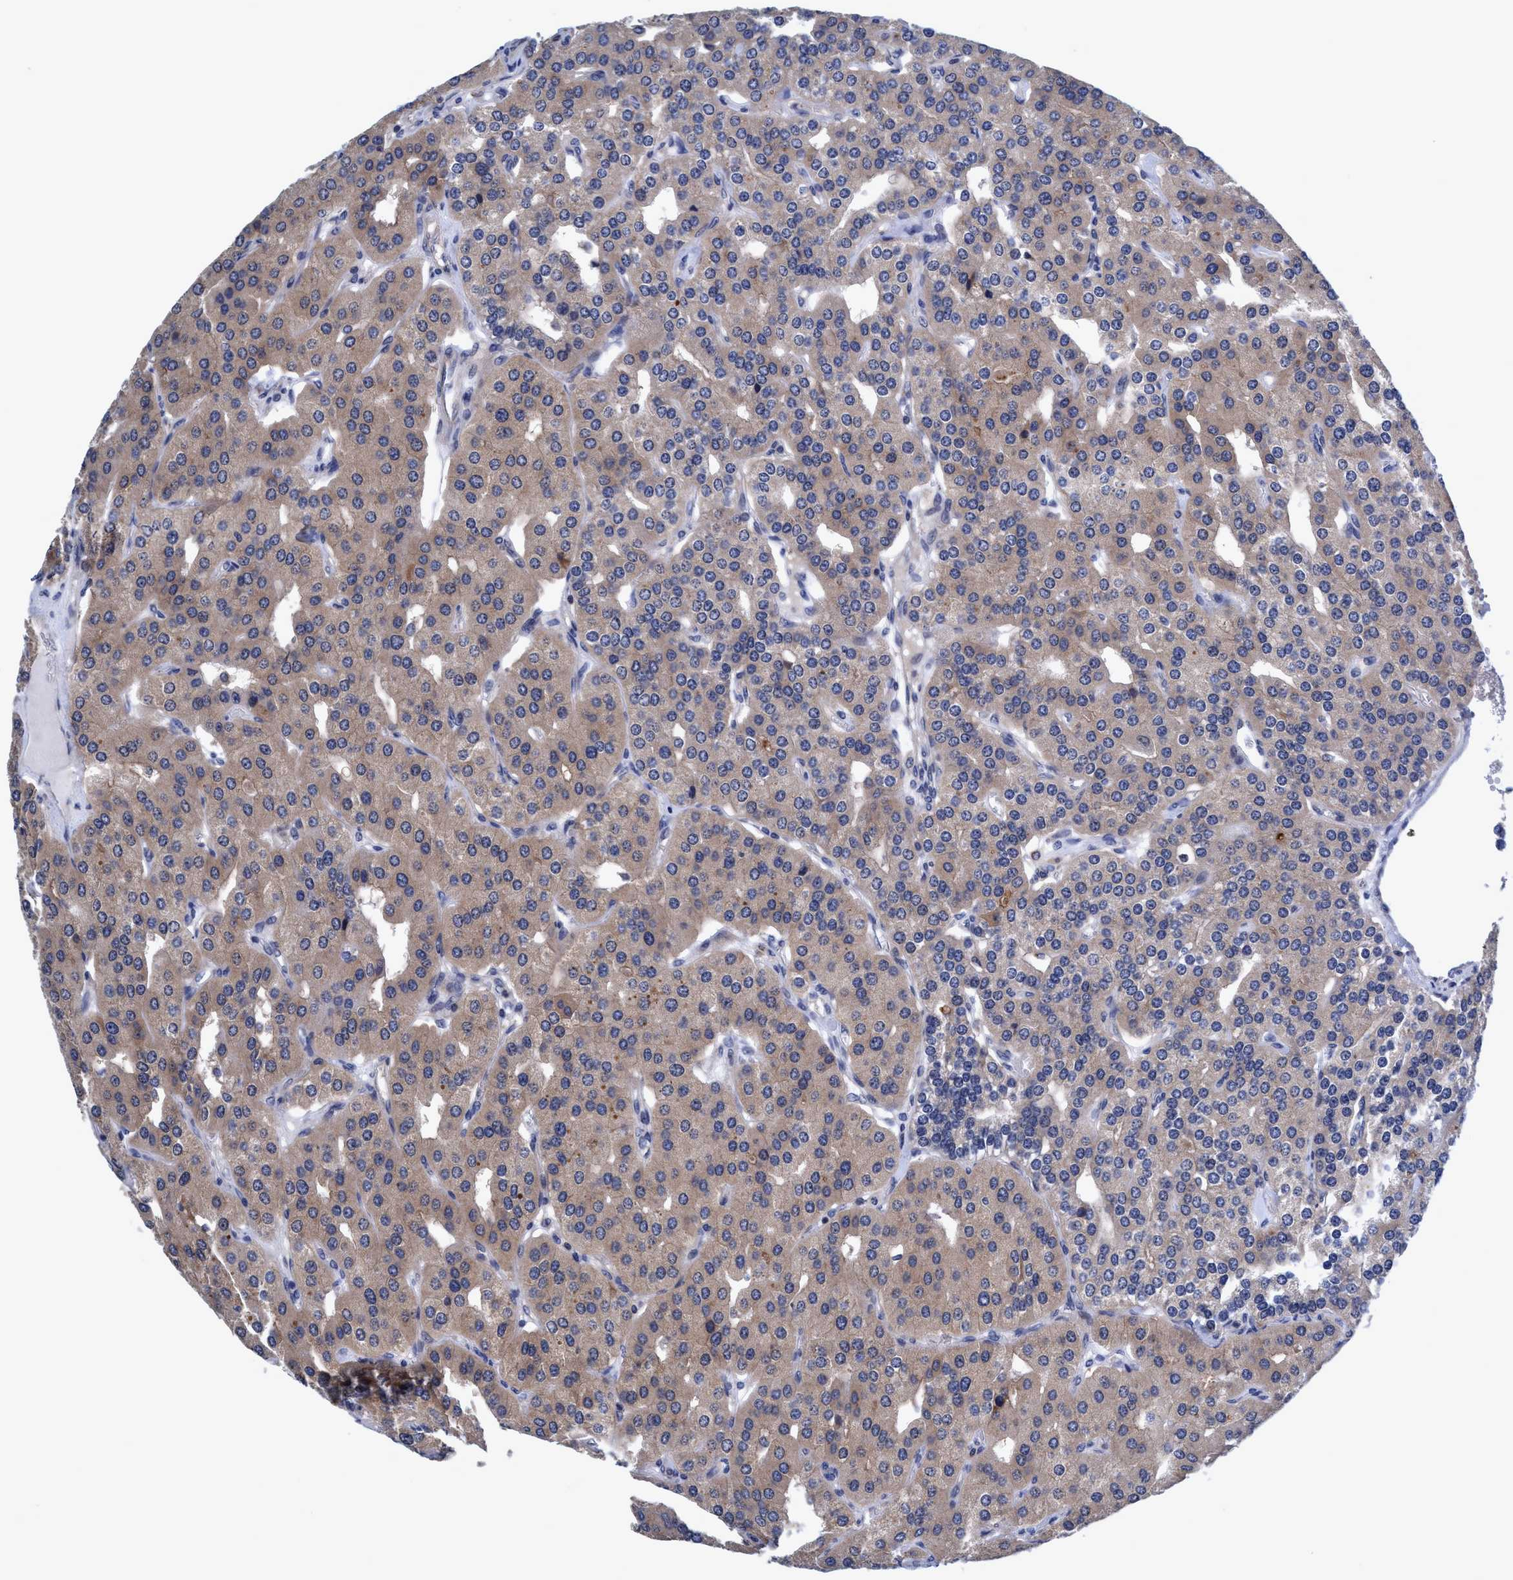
{"staining": {"intensity": "moderate", "quantity": "25%-75%", "location": "cytoplasmic/membranous"}, "tissue": "parathyroid gland", "cell_type": "Glandular cells", "image_type": "normal", "snomed": [{"axis": "morphology", "description": "Normal tissue, NOS"}, {"axis": "morphology", "description": "Adenoma, NOS"}, {"axis": "topography", "description": "Parathyroid gland"}], "caption": "Protein analysis of normal parathyroid gland reveals moderate cytoplasmic/membranous staining in about 25%-75% of glandular cells.", "gene": "CALCOCO2", "patient": {"sex": "female", "age": 86}}